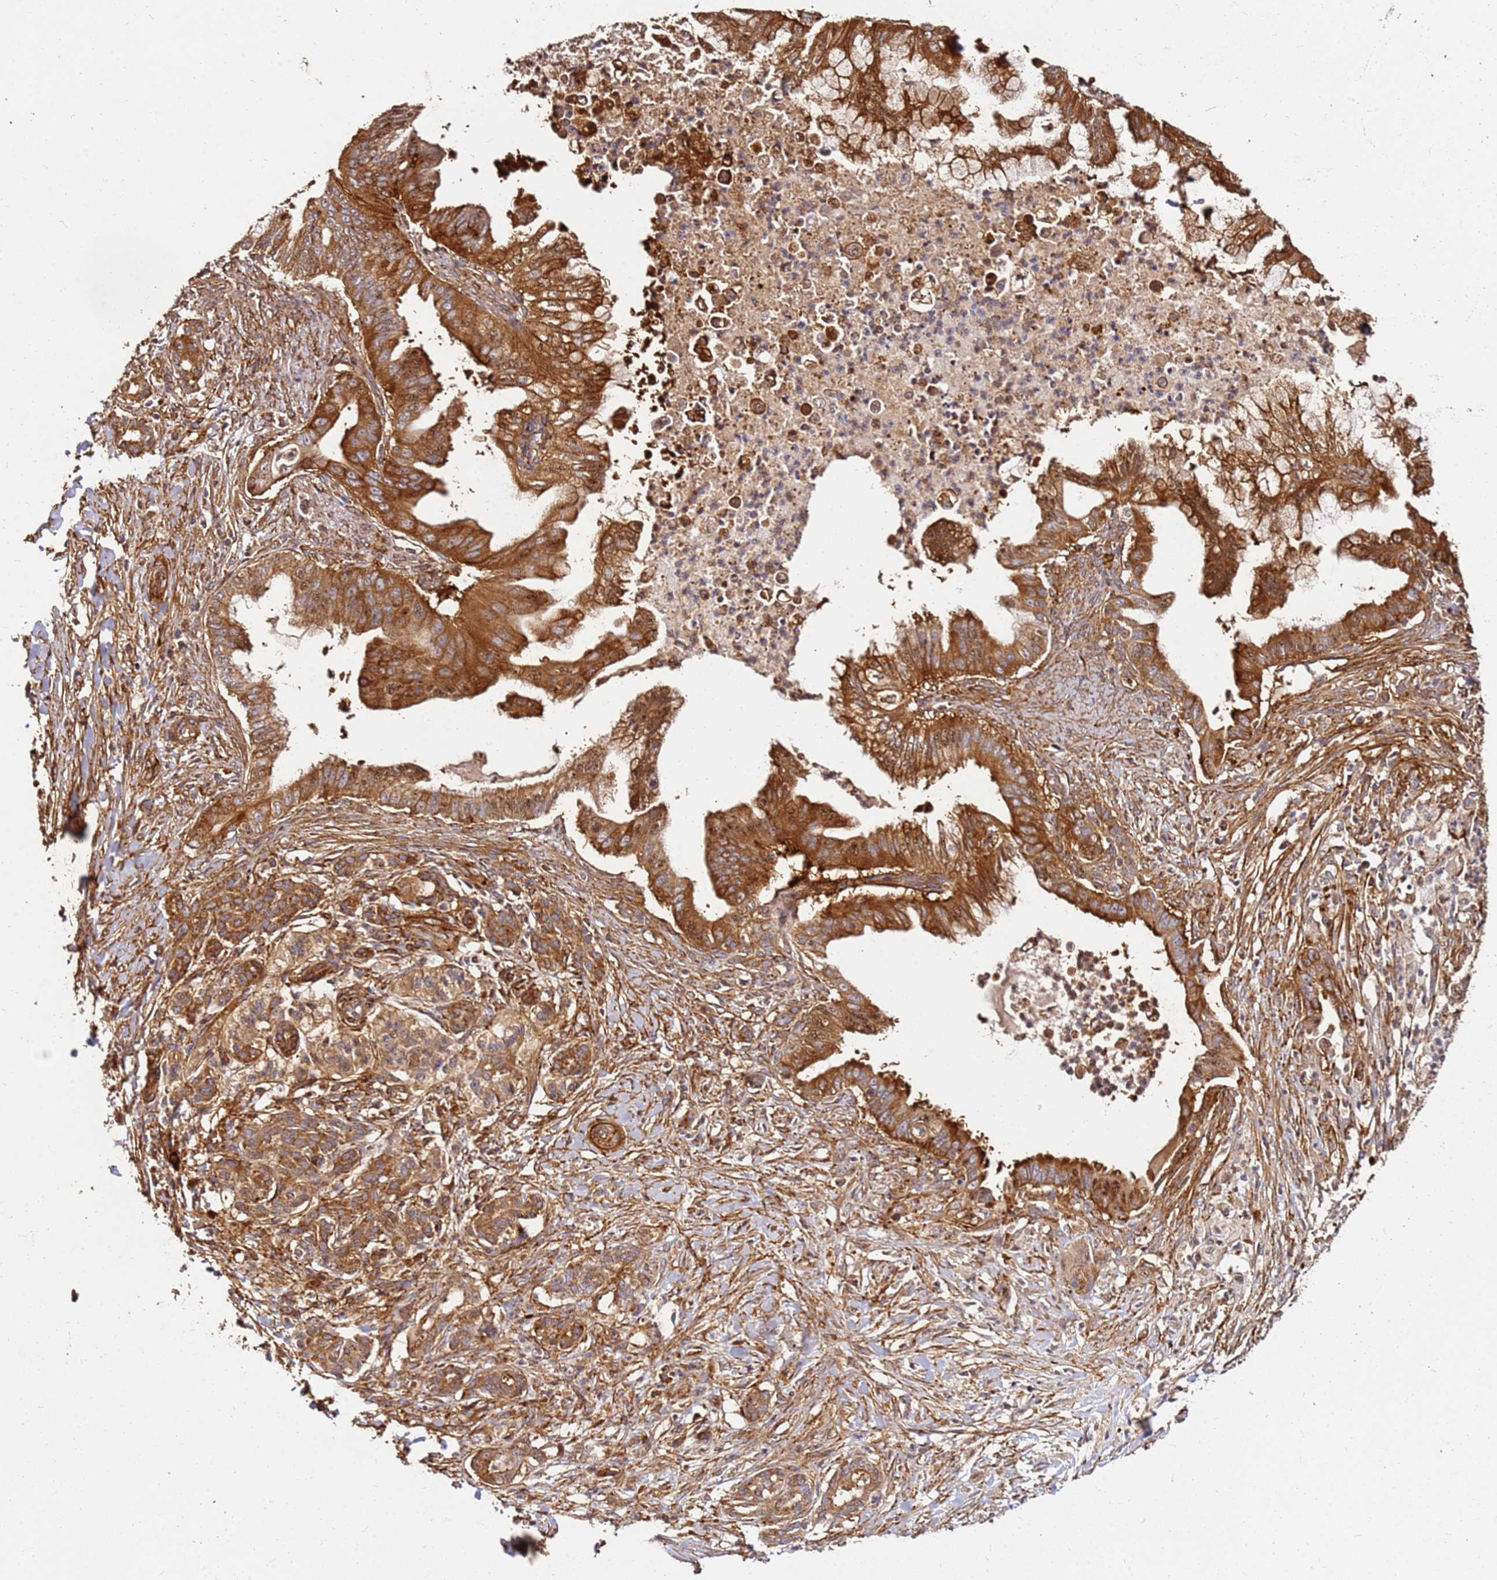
{"staining": {"intensity": "strong", "quantity": ">75%", "location": "cytoplasmic/membranous"}, "tissue": "pancreatic cancer", "cell_type": "Tumor cells", "image_type": "cancer", "snomed": [{"axis": "morphology", "description": "Adenocarcinoma, NOS"}, {"axis": "topography", "description": "Pancreas"}], "caption": "Adenocarcinoma (pancreatic) stained with IHC exhibits strong cytoplasmic/membranous staining in about >75% of tumor cells.", "gene": "DVL3", "patient": {"sex": "male", "age": 58}}